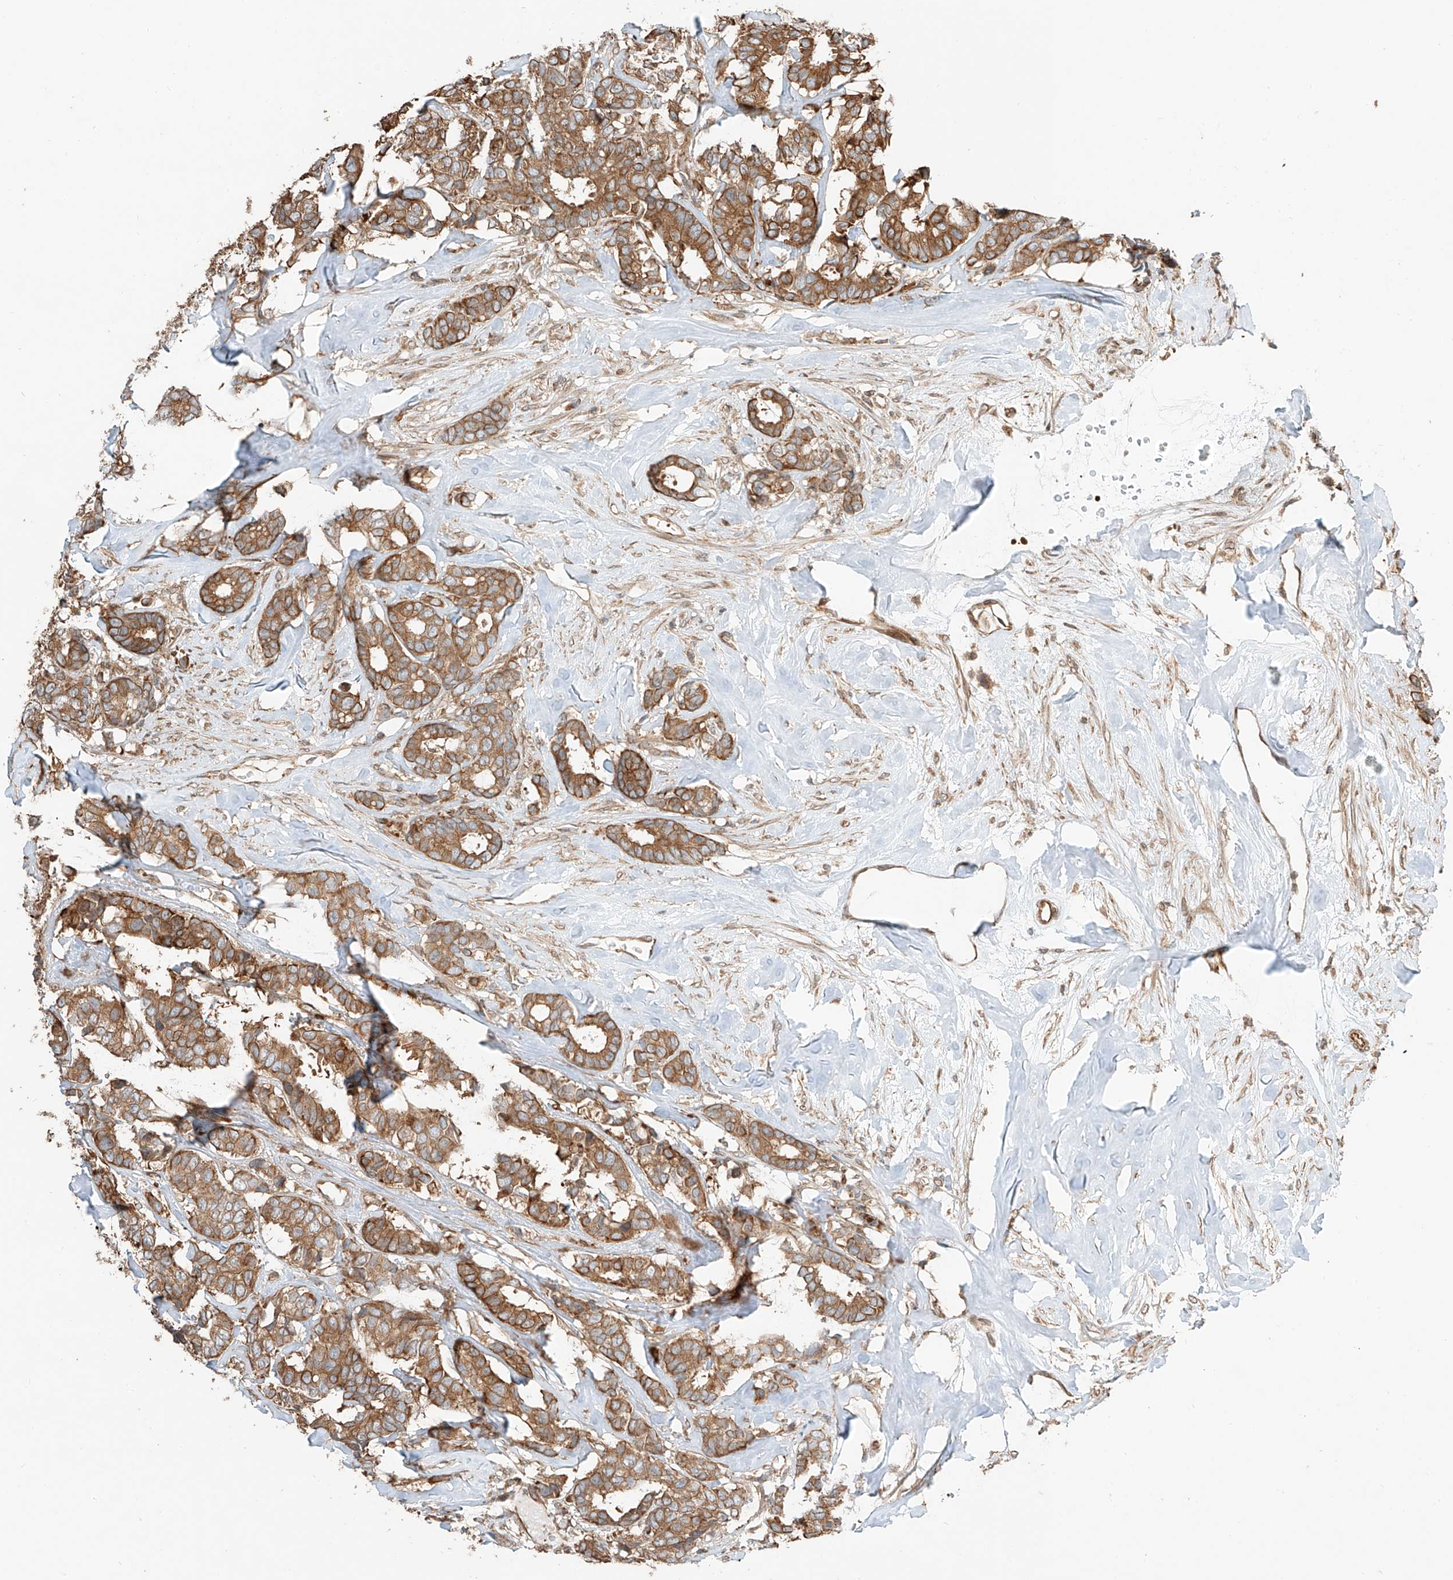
{"staining": {"intensity": "moderate", "quantity": ">75%", "location": "cytoplasmic/membranous"}, "tissue": "breast cancer", "cell_type": "Tumor cells", "image_type": "cancer", "snomed": [{"axis": "morphology", "description": "Duct carcinoma"}, {"axis": "topography", "description": "Breast"}], "caption": "This is a photomicrograph of IHC staining of breast infiltrating ductal carcinoma, which shows moderate expression in the cytoplasmic/membranous of tumor cells.", "gene": "CEP162", "patient": {"sex": "female", "age": 87}}